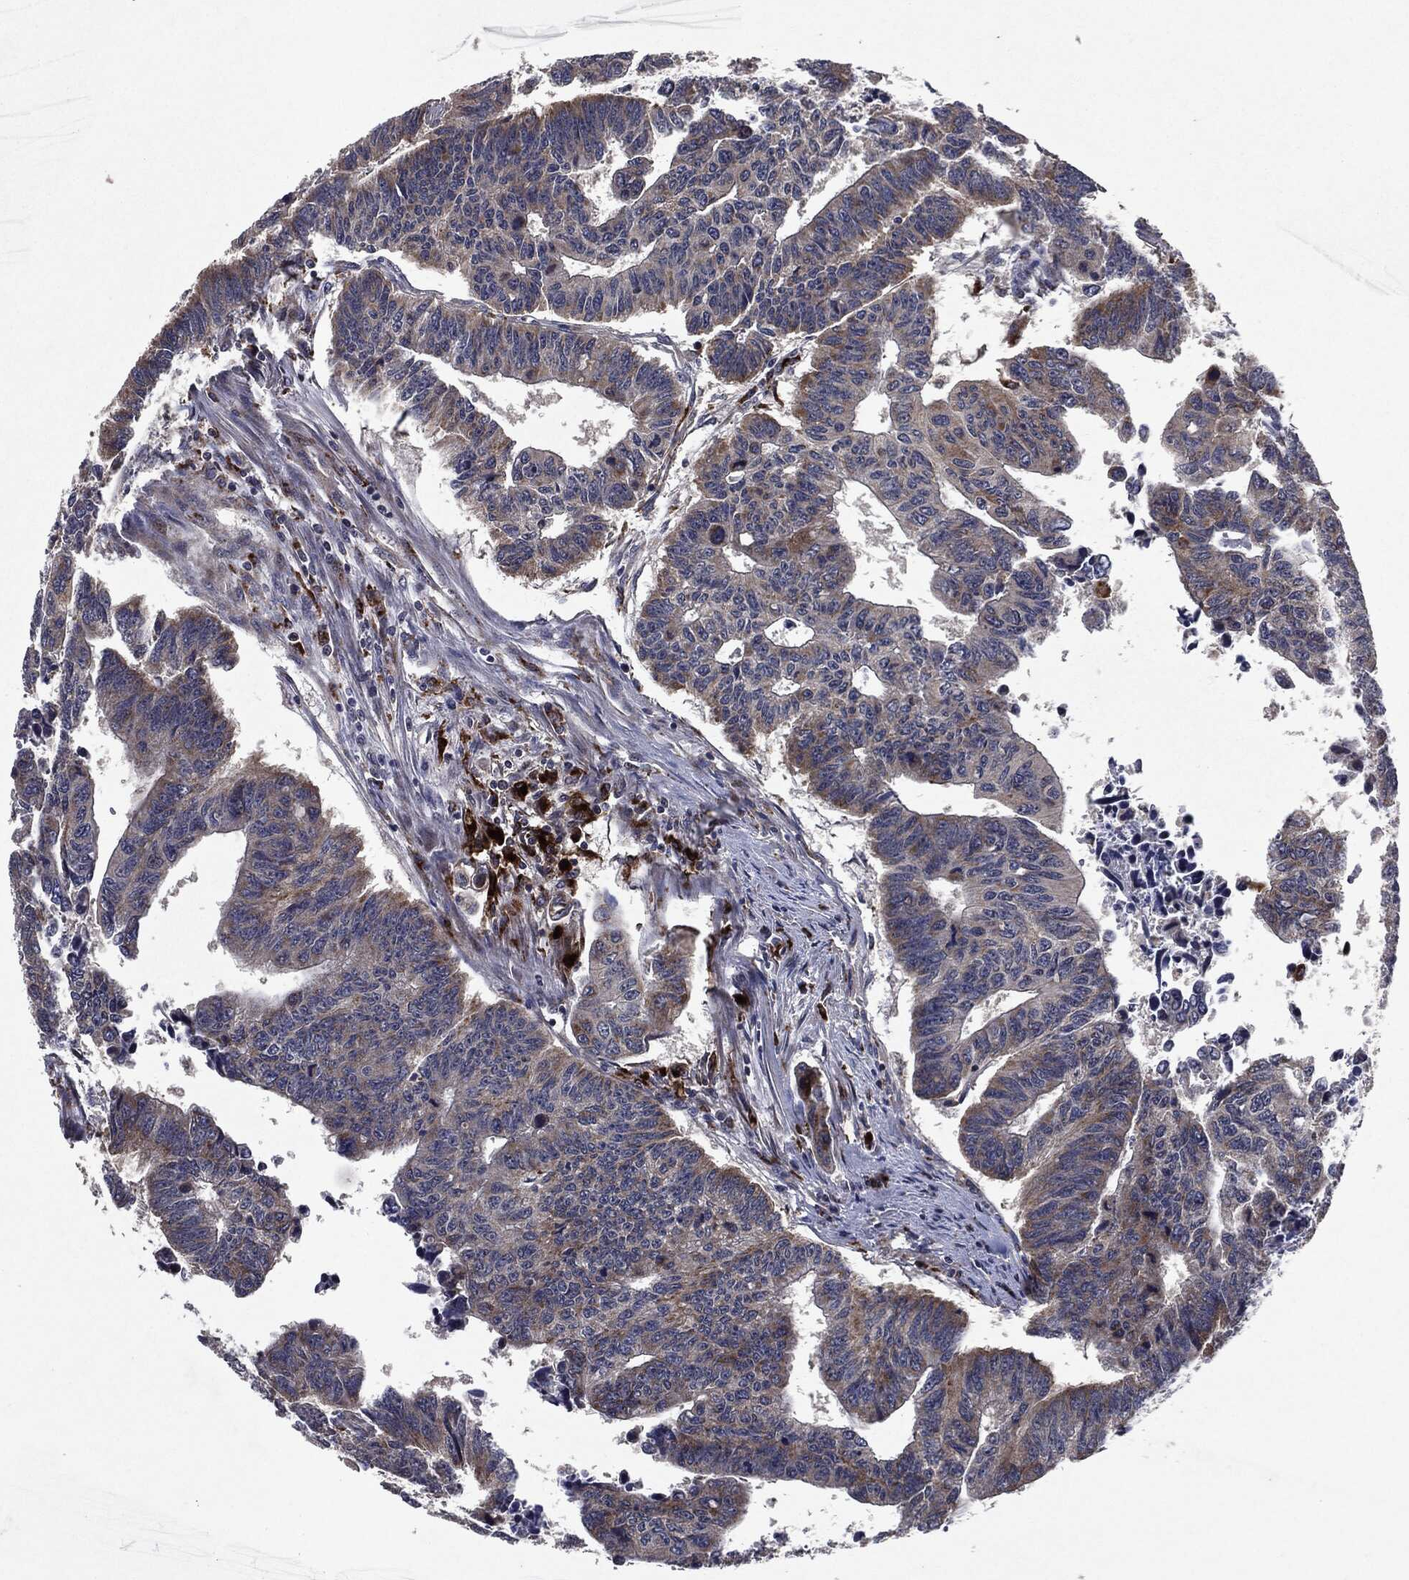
{"staining": {"intensity": "moderate", "quantity": "<25%", "location": "cytoplasmic/membranous"}, "tissue": "colorectal cancer", "cell_type": "Tumor cells", "image_type": "cancer", "snomed": [{"axis": "morphology", "description": "Adenocarcinoma, NOS"}, {"axis": "topography", "description": "Rectum"}], "caption": "Tumor cells exhibit low levels of moderate cytoplasmic/membranous positivity in approximately <25% of cells in colorectal cancer (adenocarcinoma).", "gene": "SLC31A2", "patient": {"sex": "female", "age": 85}}